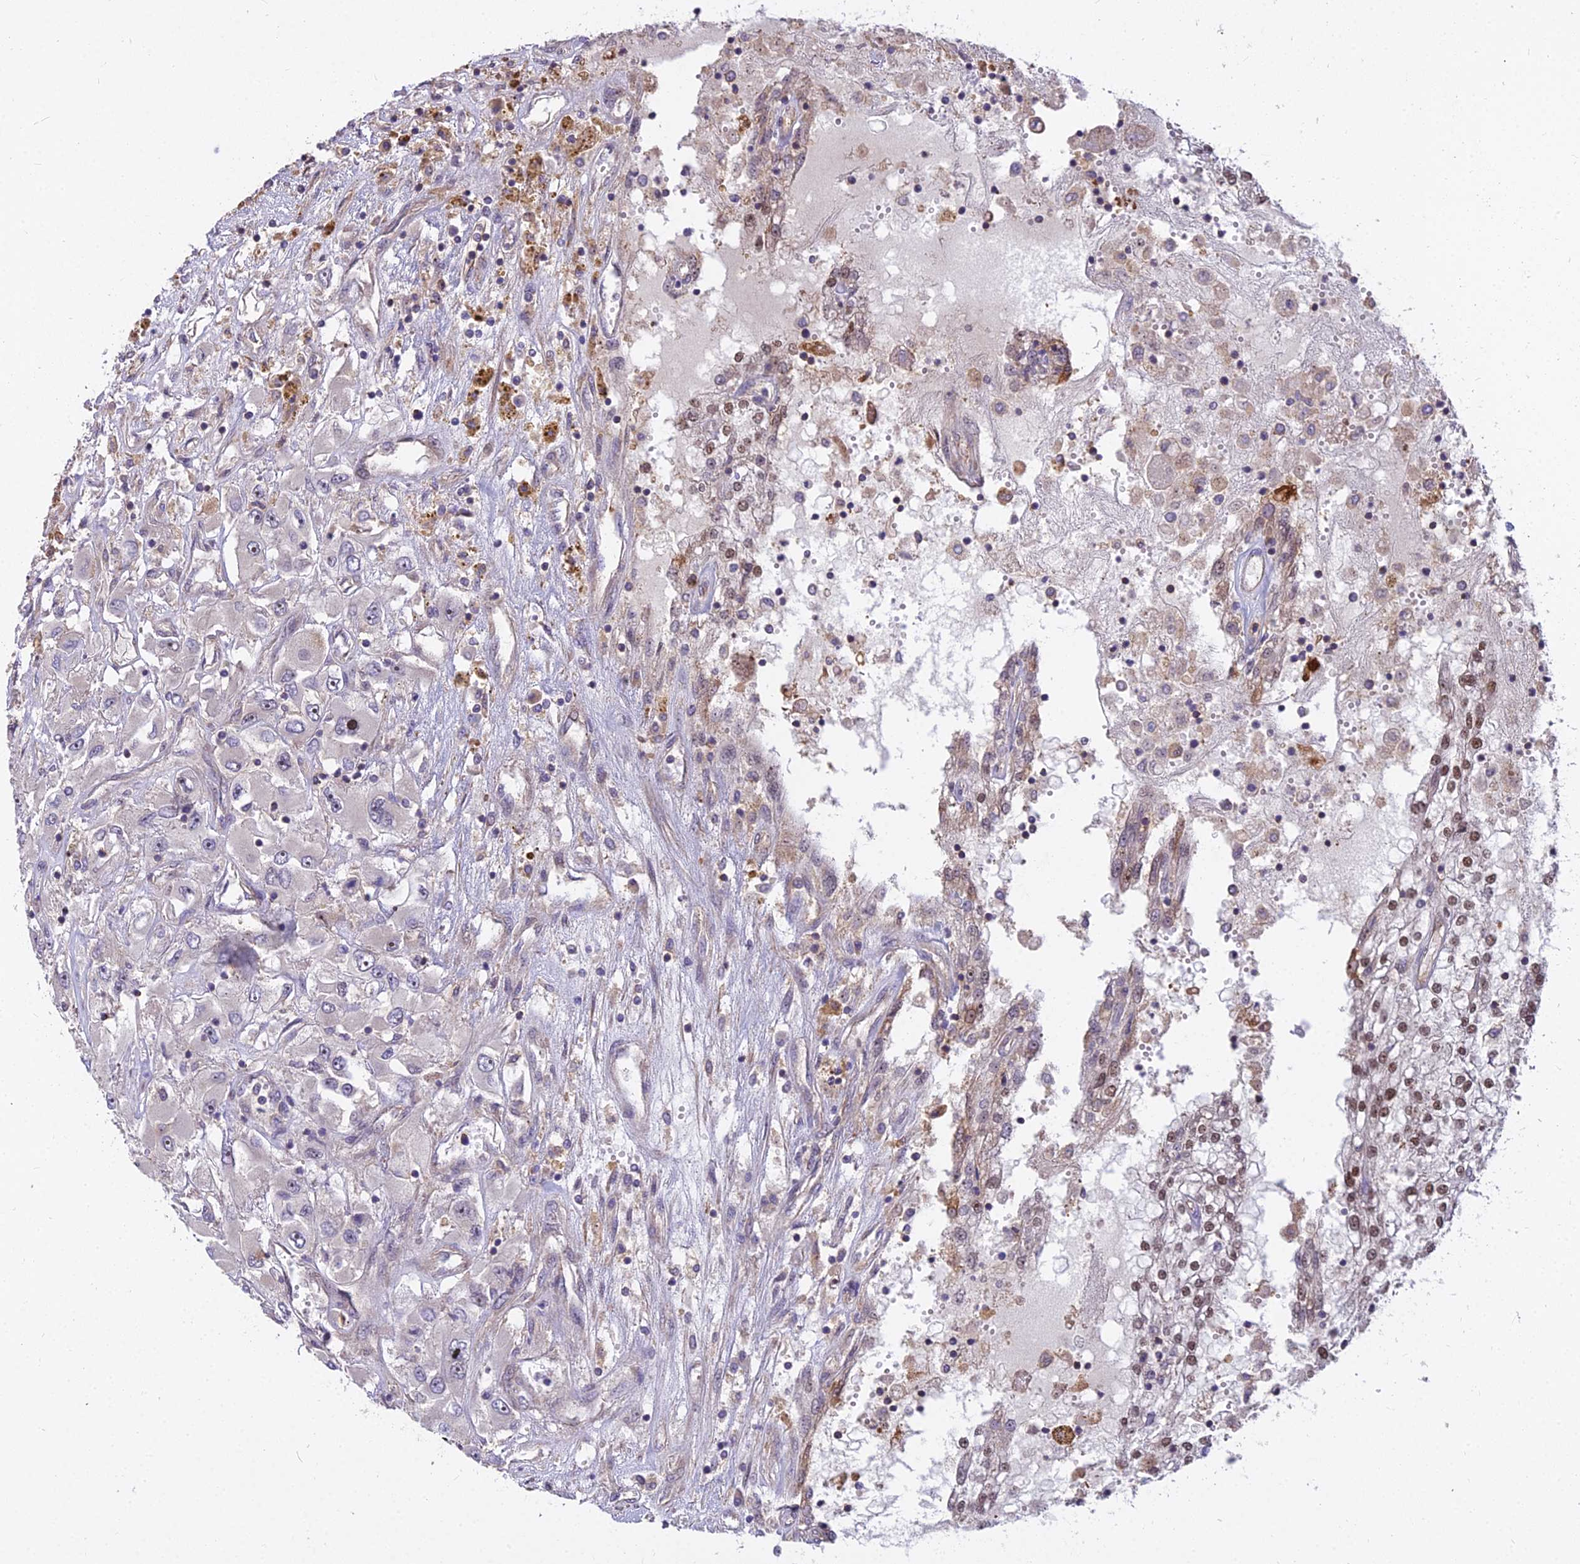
{"staining": {"intensity": "moderate", "quantity": "25%-75%", "location": "nuclear"}, "tissue": "renal cancer", "cell_type": "Tumor cells", "image_type": "cancer", "snomed": [{"axis": "morphology", "description": "Adenocarcinoma, NOS"}, {"axis": "topography", "description": "Kidney"}], "caption": "Immunohistochemical staining of renal cancer (adenocarcinoma) demonstrates moderate nuclear protein staining in approximately 25%-75% of tumor cells. Nuclei are stained in blue.", "gene": "TCEA3", "patient": {"sex": "female", "age": 52}}